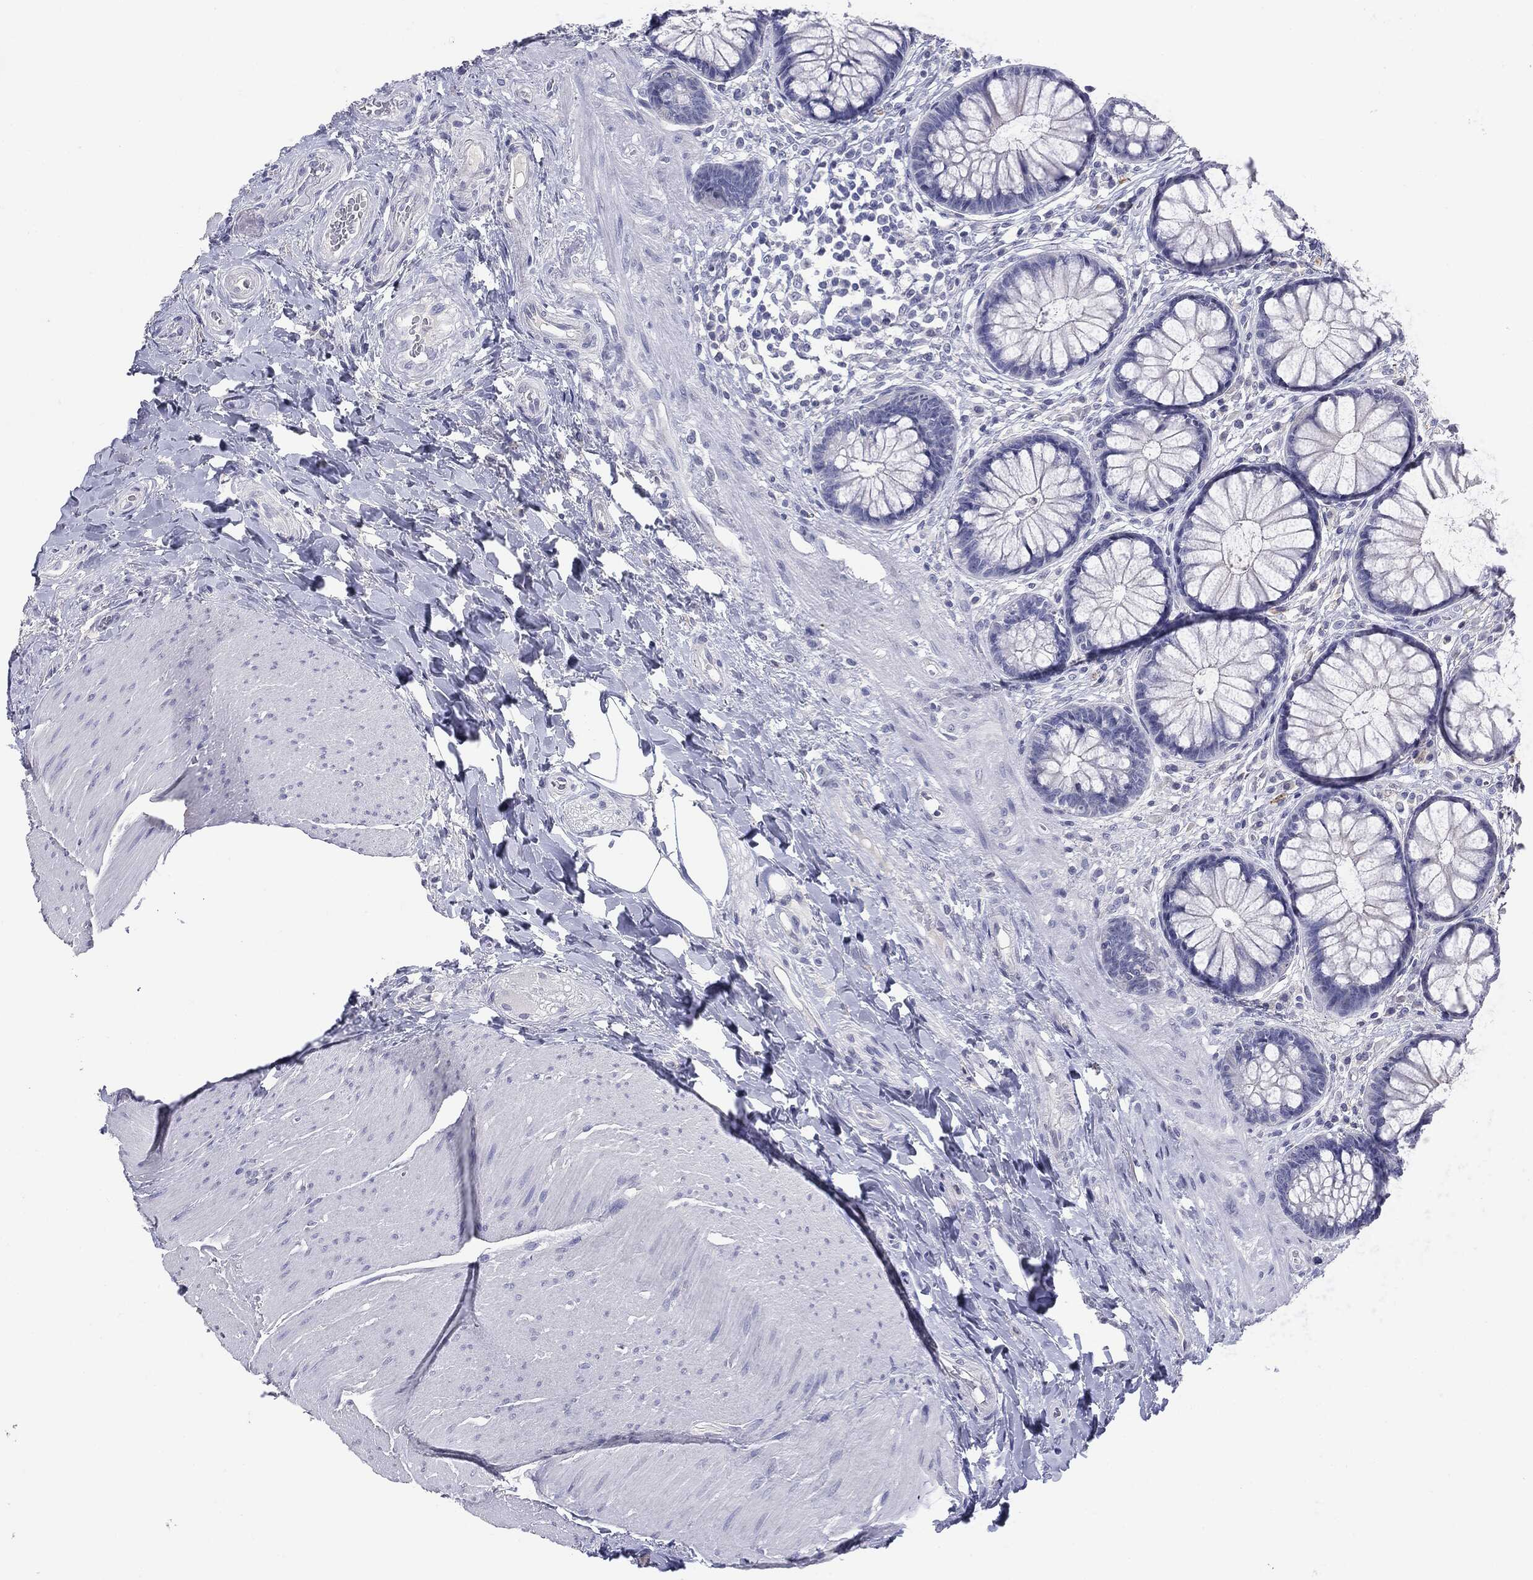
{"staining": {"intensity": "negative", "quantity": "none", "location": "none"}, "tissue": "rectum", "cell_type": "Glandular cells", "image_type": "normal", "snomed": [{"axis": "morphology", "description": "Normal tissue, NOS"}, {"axis": "topography", "description": "Rectum"}], "caption": "Immunohistochemical staining of unremarkable human rectum reveals no significant positivity in glandular cells.", "gene": "SERPINB4", "patient": {"sex": "female", "age": 58}}